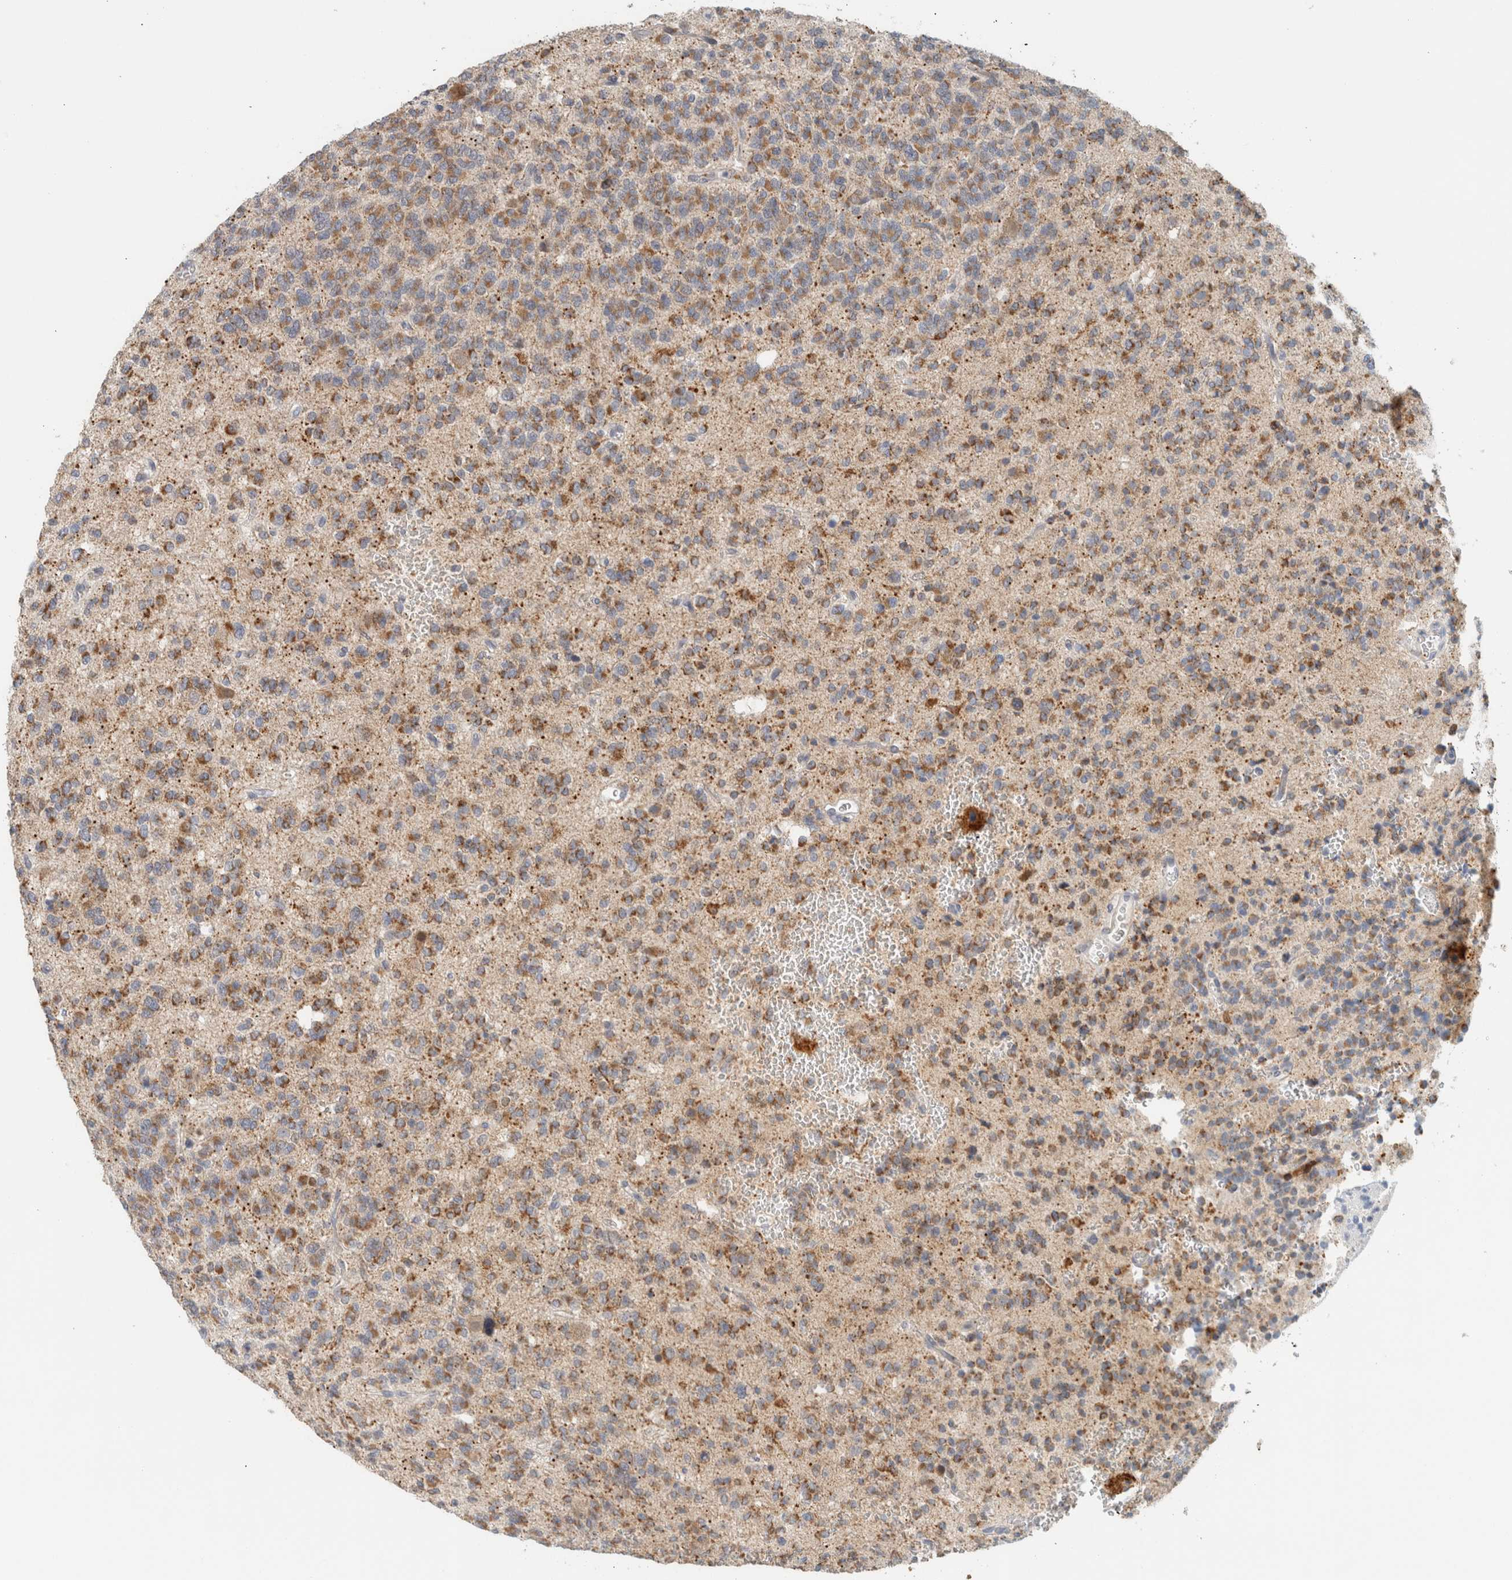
{"staining": {"intensity": "moderate", "quantity": "25%-75%", "location": "cytoplasmic/membranous"}, "tissue": "glioma", "cell_type": "Tumor cells", "image_type": "cancer", "snomed": [{"axis": "morphology", "description": "Glioma, malignant, Low grade"}, {"axis": "topography", "description": "Brain"}], "caption": "Immunohistochemistry (DAB) staining of glioma displays moderate cytoplasmic/membranous protein staining in about 25%-75% of tumor cells. The staining was performed using DAB, with brown indicating positive protein expression. Nuclei are stained blue with hematoxylin.", "gene": "CRAT", "patient": {"sex": "male", "age": 38}}